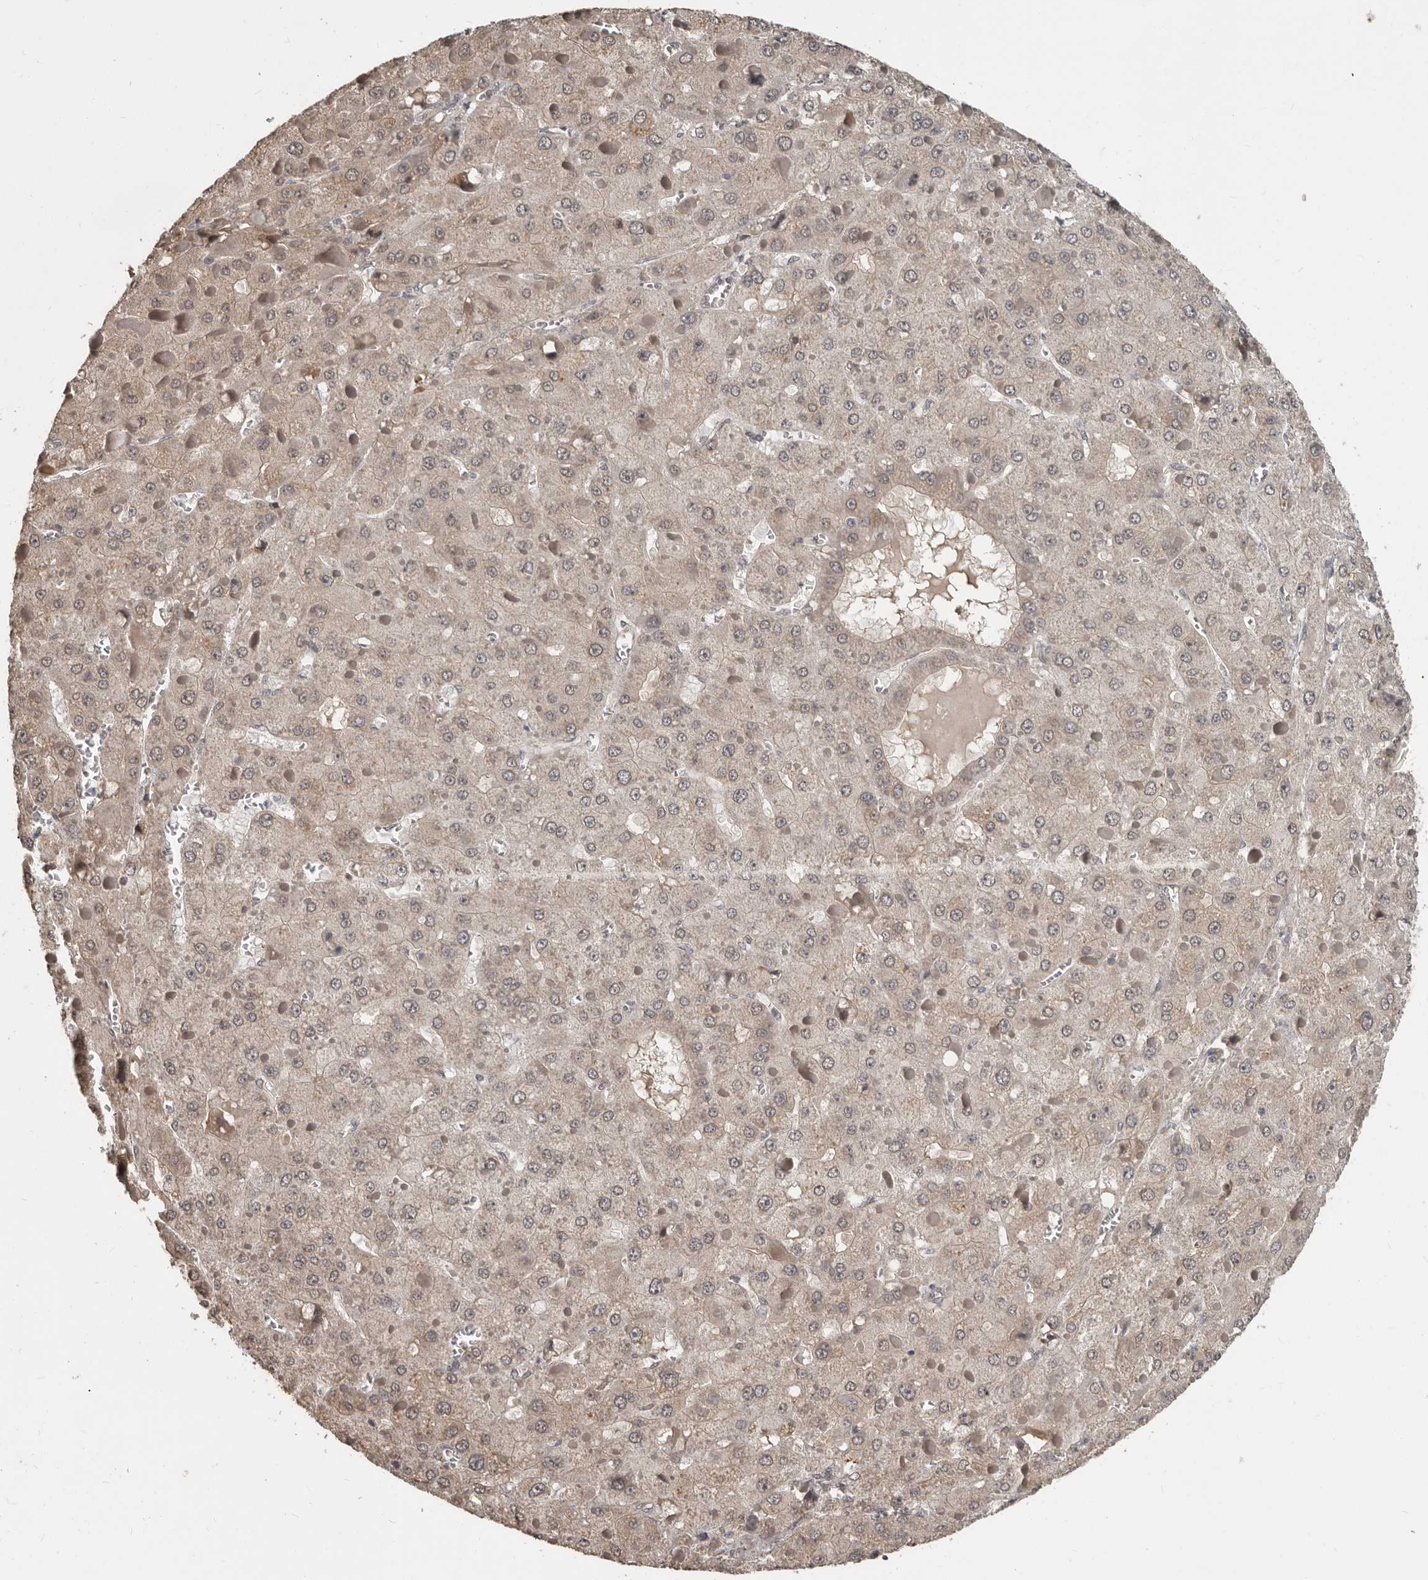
{"staining": {"intensity": "weak", "quantity": ">75%", "location": "cytoplasmic/membranous,nuclear"}, "tissue": "liver cancer", "cell_type": "Tumor cells", "image_type": "cancer", "snomed": [{"axis": "morphology", "description": "Carcinoma, Hepatocellular, NOS"}, {"axis": "topography", "description": "Liver"}], "caption": "An IHC micrograph of tumor tissue is shown. Protein staining in brown labels weak cytoplasmic/membranous and nuclear positivity in liver cancer (hepatocellular carcinoma) within tumor cells.", "gene": "ZFP14", "patient": {"sex": "female", "age": 73}}